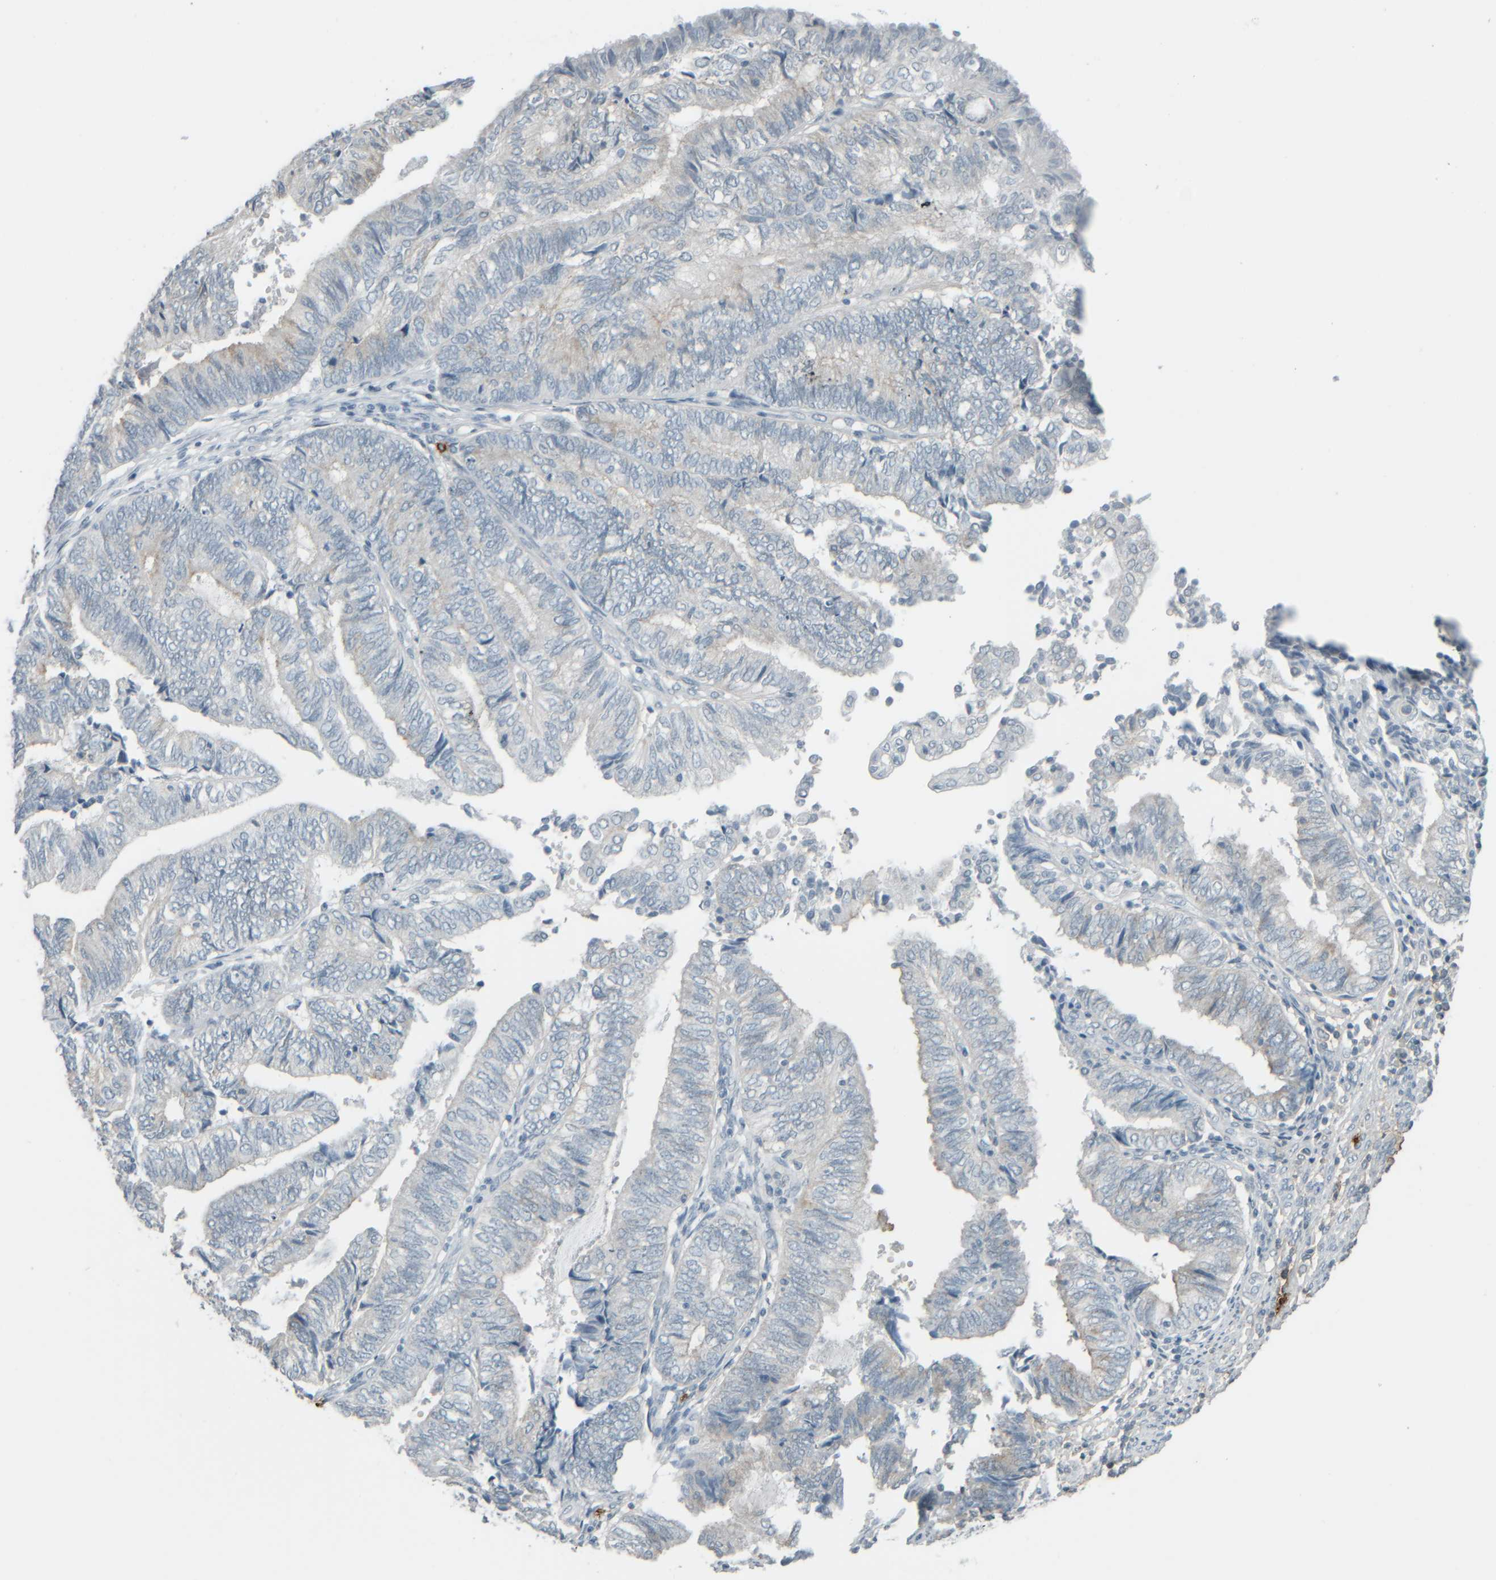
{"staining": {"intensity": "negative", "quantity": "none", "location": "none"}, "tissue": "endometrial cancer", "cell_type": "Tumor cells", "image_type": "cancer", "snomed": [{"axis": "morphology", "description": "Adenocarcinoma, NOS"}, {"axis": "topography", "description": "Uterus"}, {"axis": "topography", "description": "Endometrium"}], "caption": "IHC of human endometrial cancer (adenocarcinoma) displays no staining in tumor cells. (DAB IHC, high magnification).", "gene": "TPSAB1", "patient": {"sex": "female", "age": 70}}